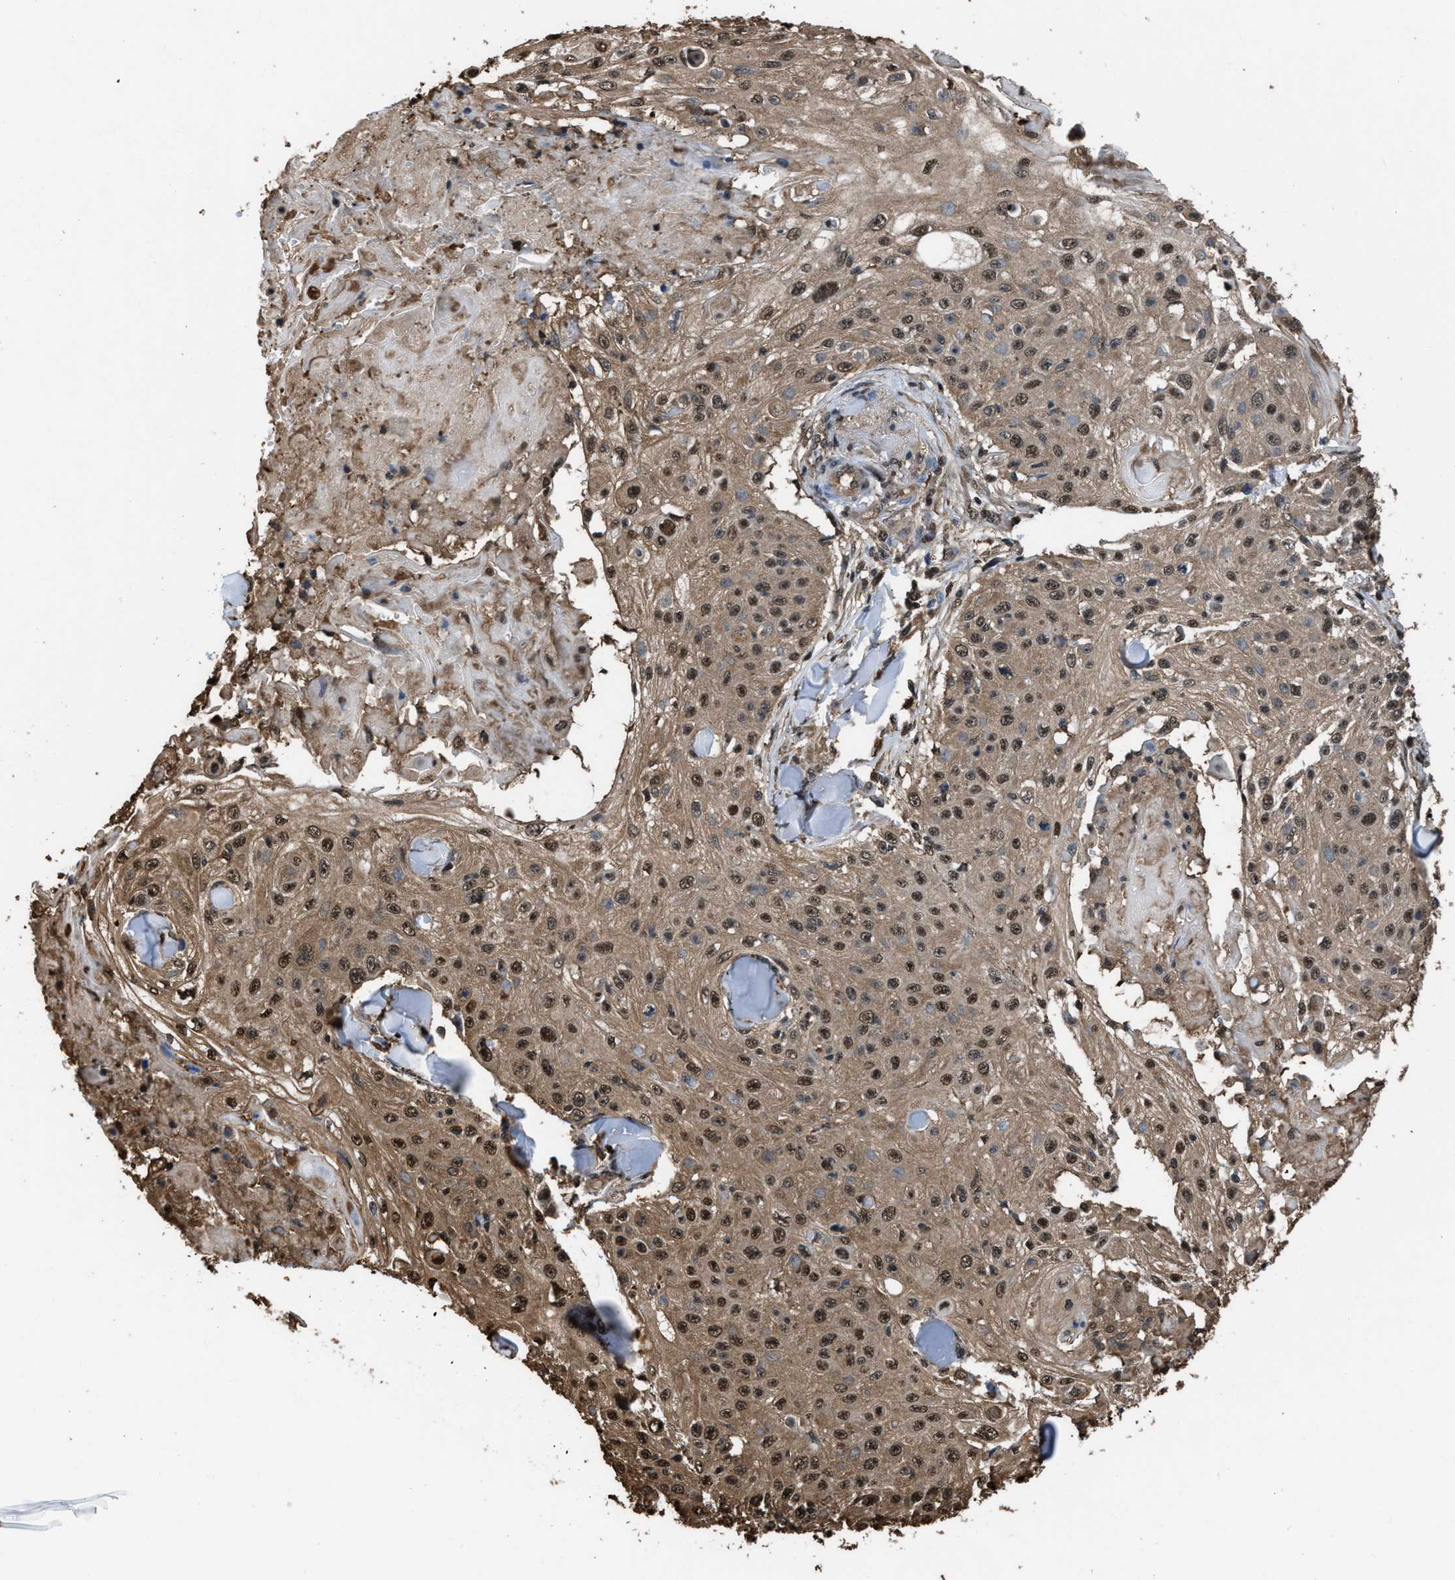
{"staining": {"intensity": "moderate", "quantity": ">75%", "location": "cytoplasmic/membranous,nuclear"}, "tissue": "skin cancer", "cell_type": "Tumor cells", "image_type": "cancer", "snomed": [{"axis": "morphology", "description": "Squamous cell carcinoma, NOS"}, {"axis": "topography", "description": "Skin"}], "caption": "Moderate cytoplasmic/membranous and nuclear expression is appreciated in about >75% of tumor cells in skin cancer.", "gene": "FNTA", "patient": {"sex": "male", "age": 86}}